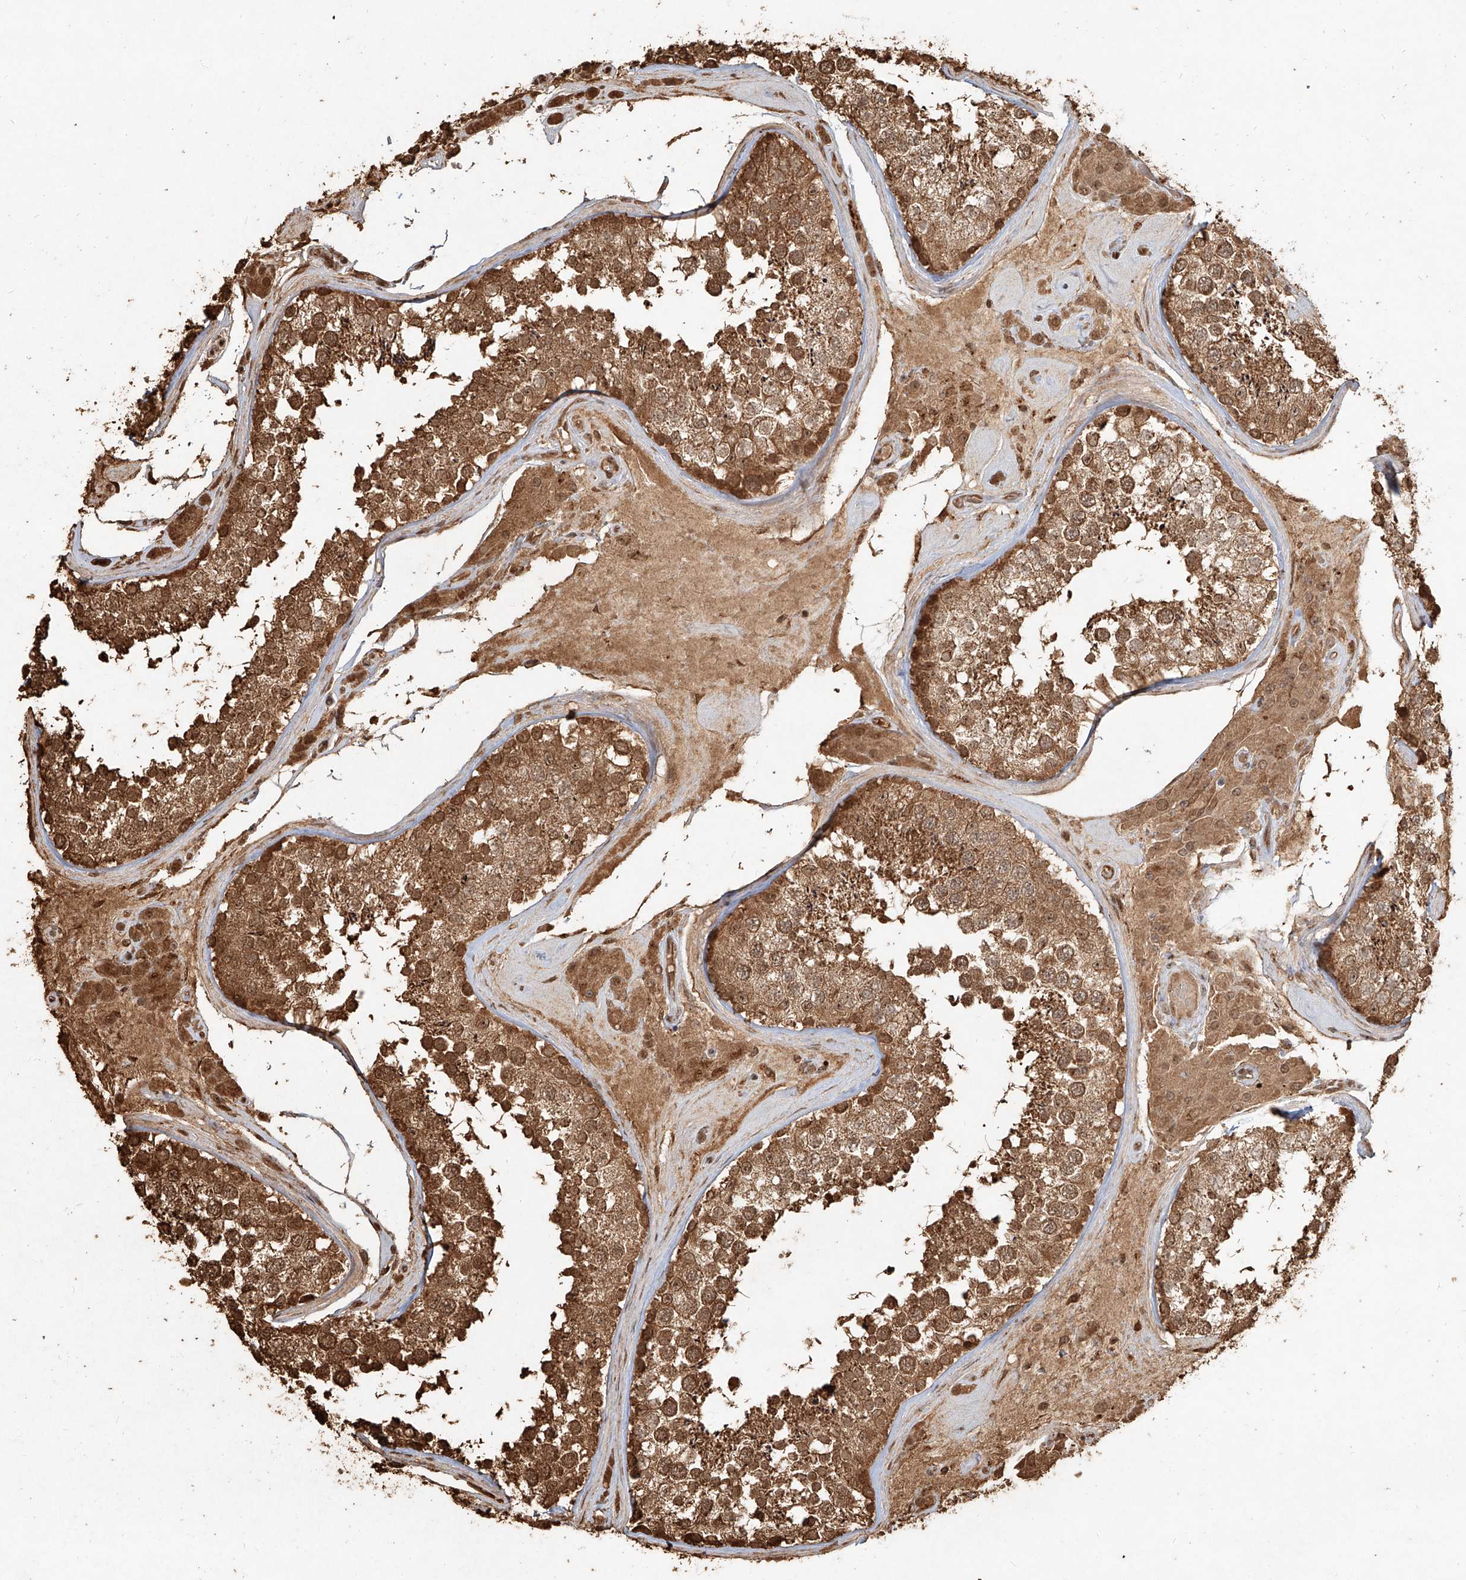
{"staining": {"intensity": "strong", "quantity": ">75%", "location": "cytoplasmic/membranous,nuclear"}, "tissue": "testis", "cell_type": "Cells in seminiferous ducts", "image_type": "normal", "snomed": [{"axis": "morphology", "description": "Normal tissue, NOS"}, {"axis": "topography", "description": "Testis"}], "caption": "This micrograph exhibits IHC staining of benign human testis, with high strong cytoplasmic/membranous,nuclear staining in about >75% of cells in seminiferous ducts.", "gene": "UBE2K", "patient": {"sex": "male", "age": 46}}